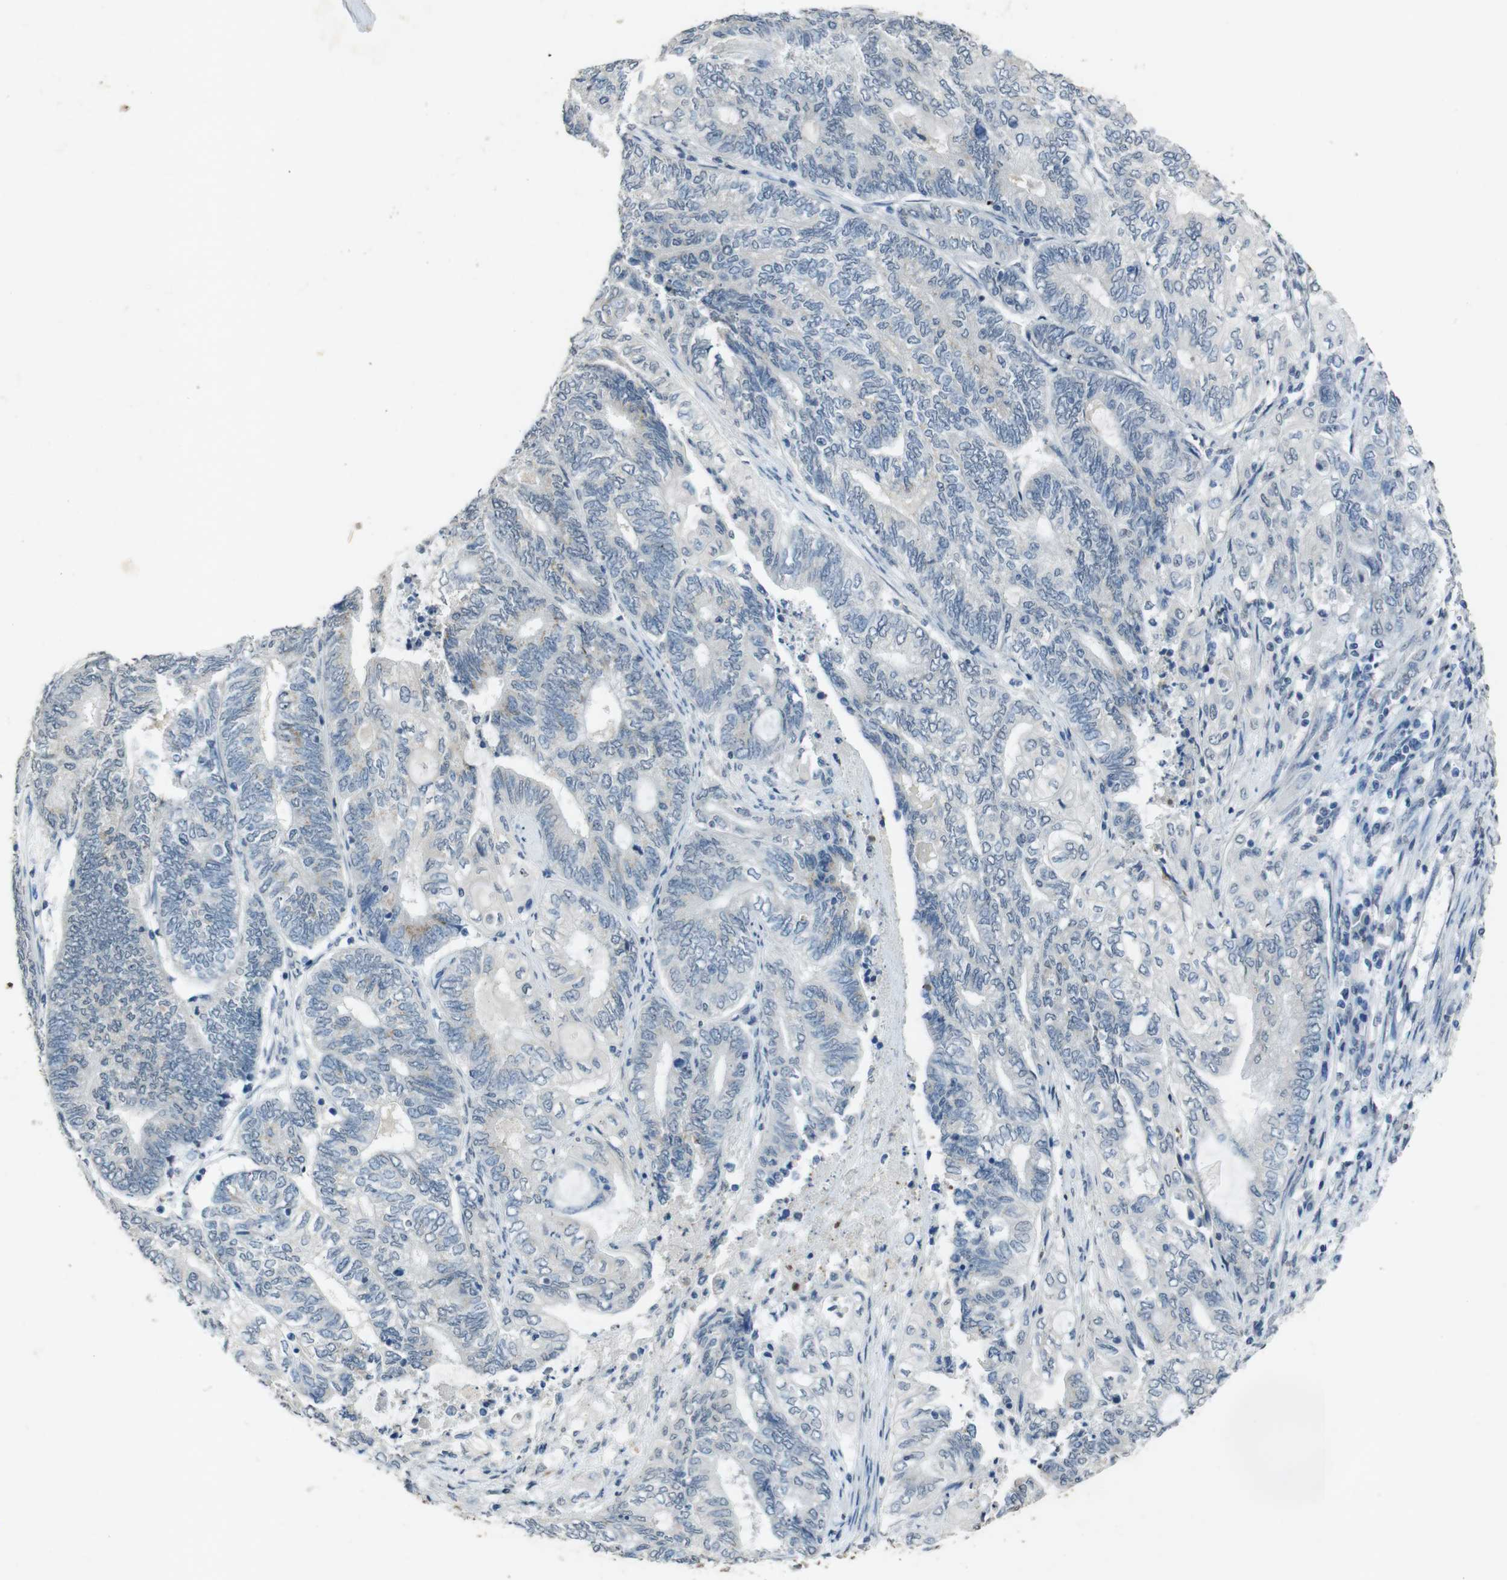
{"staining": {"intensity": "negative", "quantity": "none", "location": "none"}, "tissue": "endometrial cancer", "cell_type": "Tumor cells", "image_type": "cancer", "snomed": [{"axis": "morphology", "description": "Adenocarcinoma, NOS"}, {"axis": "topography", "description": "Uterus"}, {"axis": "topography", "description": "Endometrium"}], "caption": "Tumor cells are negative for brown protein staining in endometrial cancer (adenocarcinoma).", "gene": "STBD1", "patient": {"sex": "female", "age": 70}}